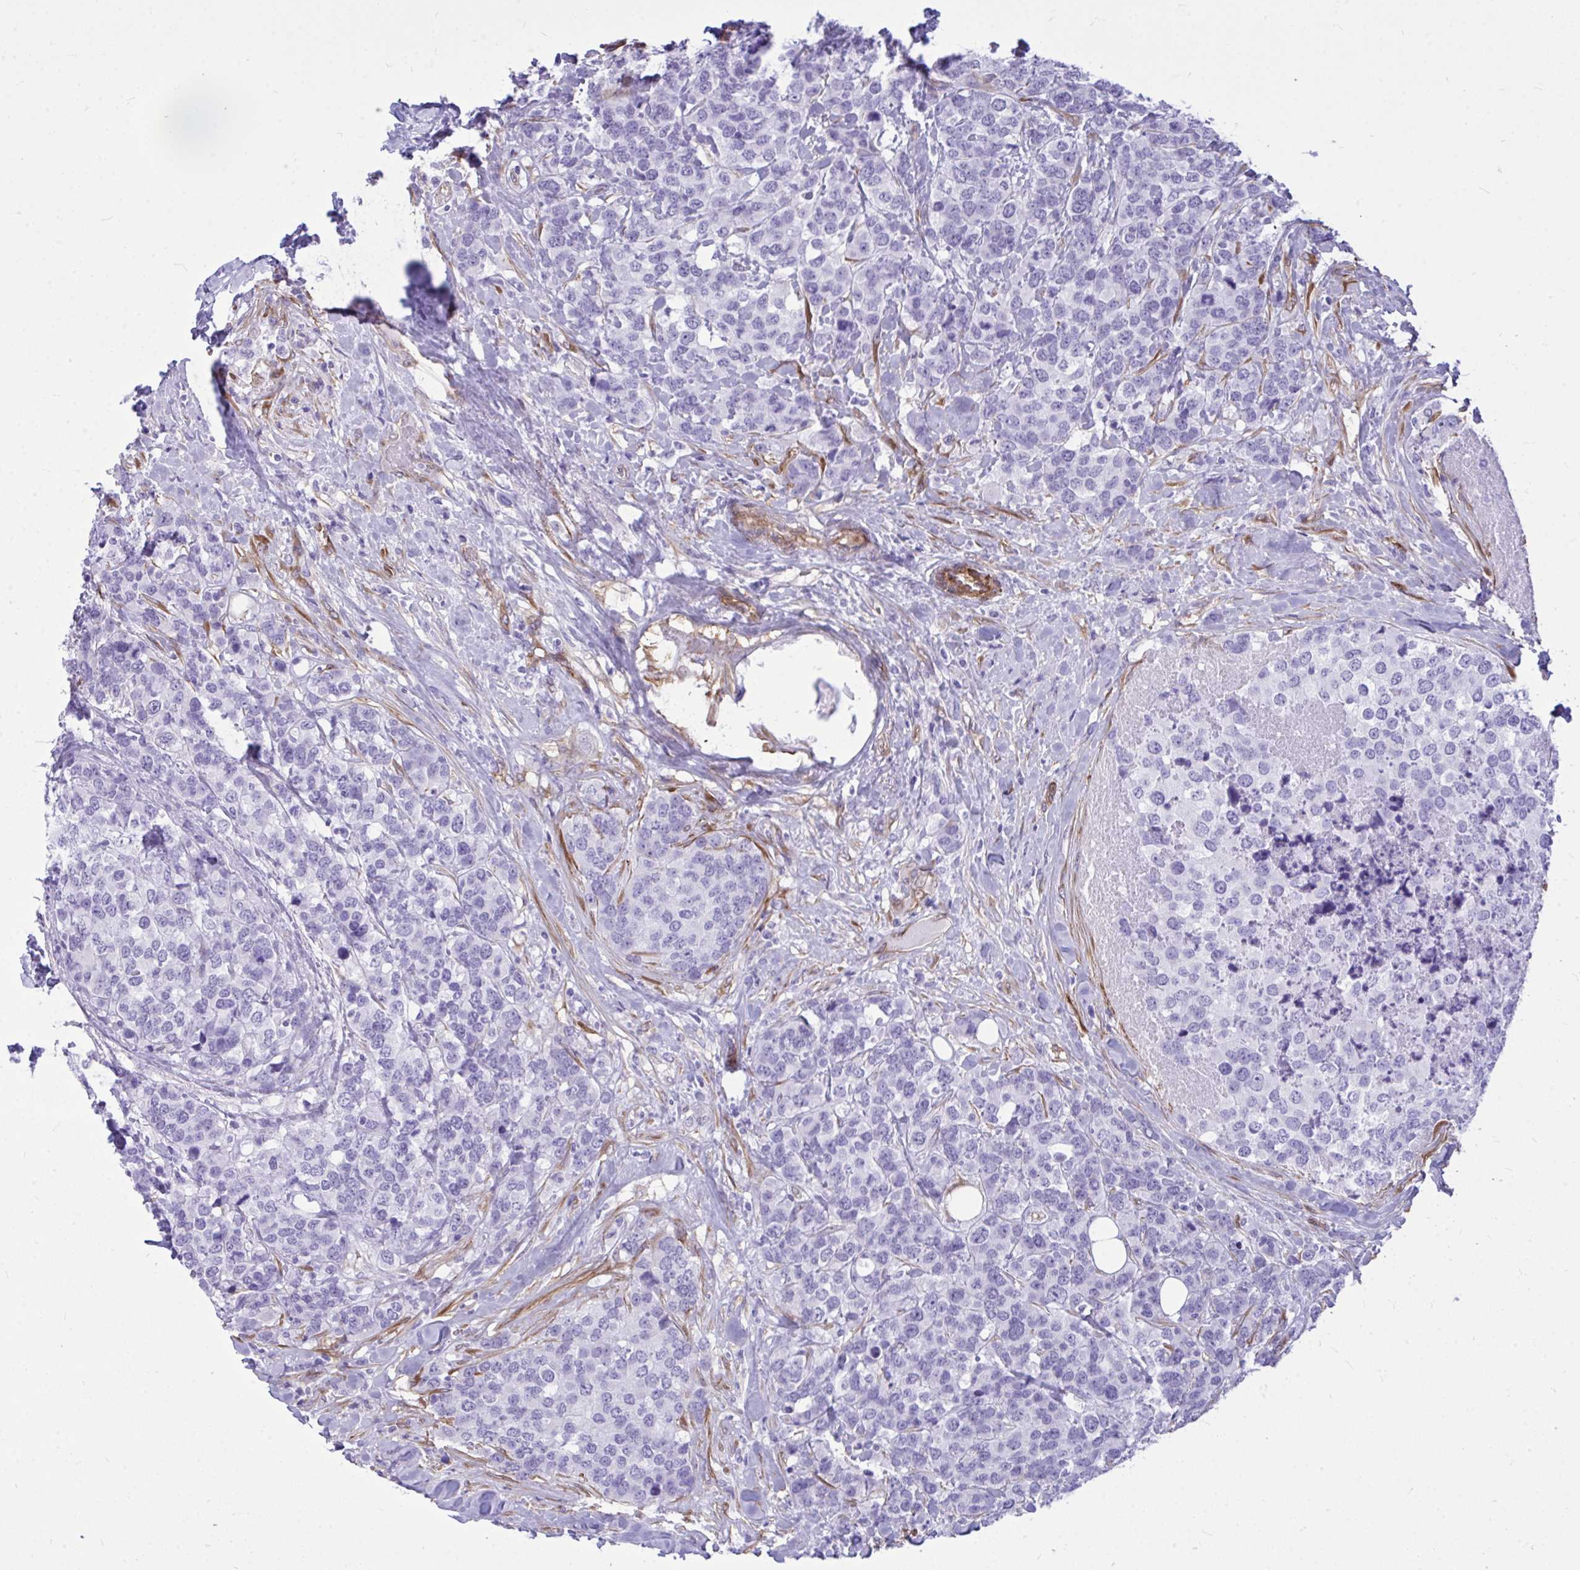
{"staining": {"intensity": "negative", "quantity": "none", "location": "none"}, "tissue": "breast cancer", "cell_type": "Tumor cells", "image_type": "cancer", "snomed": [{"axis": "morphology", "description": "Lobular carcinoma"}, {"axis": "topography", "description": "Breast"}], "caption": "Histopathology image shows no significant protein positivity in tumor cells of lobular carcinoma (breast).", "gene": "LIMS2", "patient": {"sex": "female", "age": 59}}